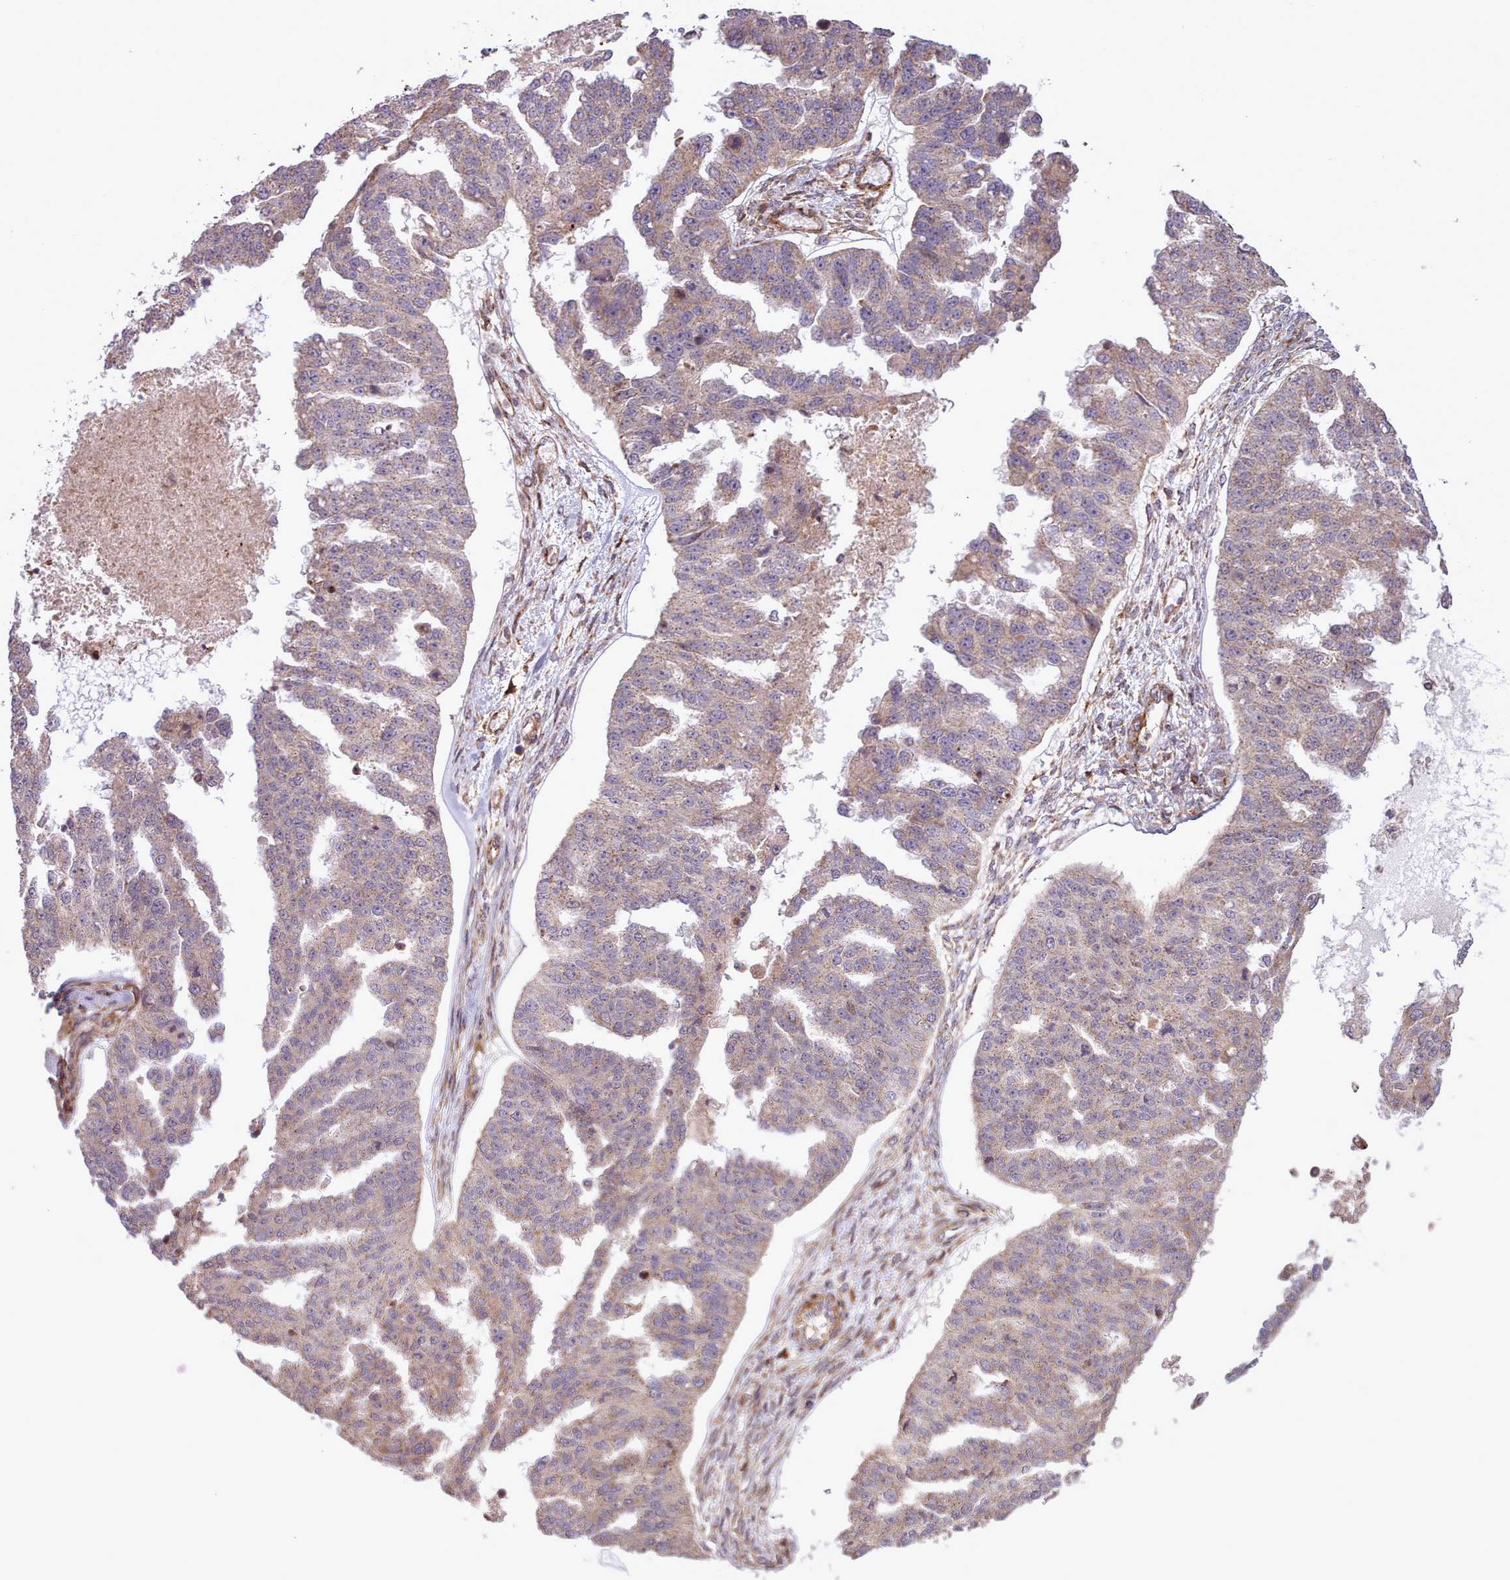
{"staining": {"intensity": "weak", "quantity": "<25%", "location": "cytoplasmic/membranous"}, "tissue": "ovarian cancer", "cell_type": "Tumor cells", "image_type": "cancer", "snomed": [{"axis": "morphology", "description": "Cystadenocarcinoma, serous, NOS"}, {"axis": "topography", "description": "Ovary"}], "caption": "Human serous cystadenocarcinoma (ovarian) stained for a protein using IHC shows no expression in tumor cells.", "gene": "NLRP7", "patient": {"sex": "female", "age": 58}}